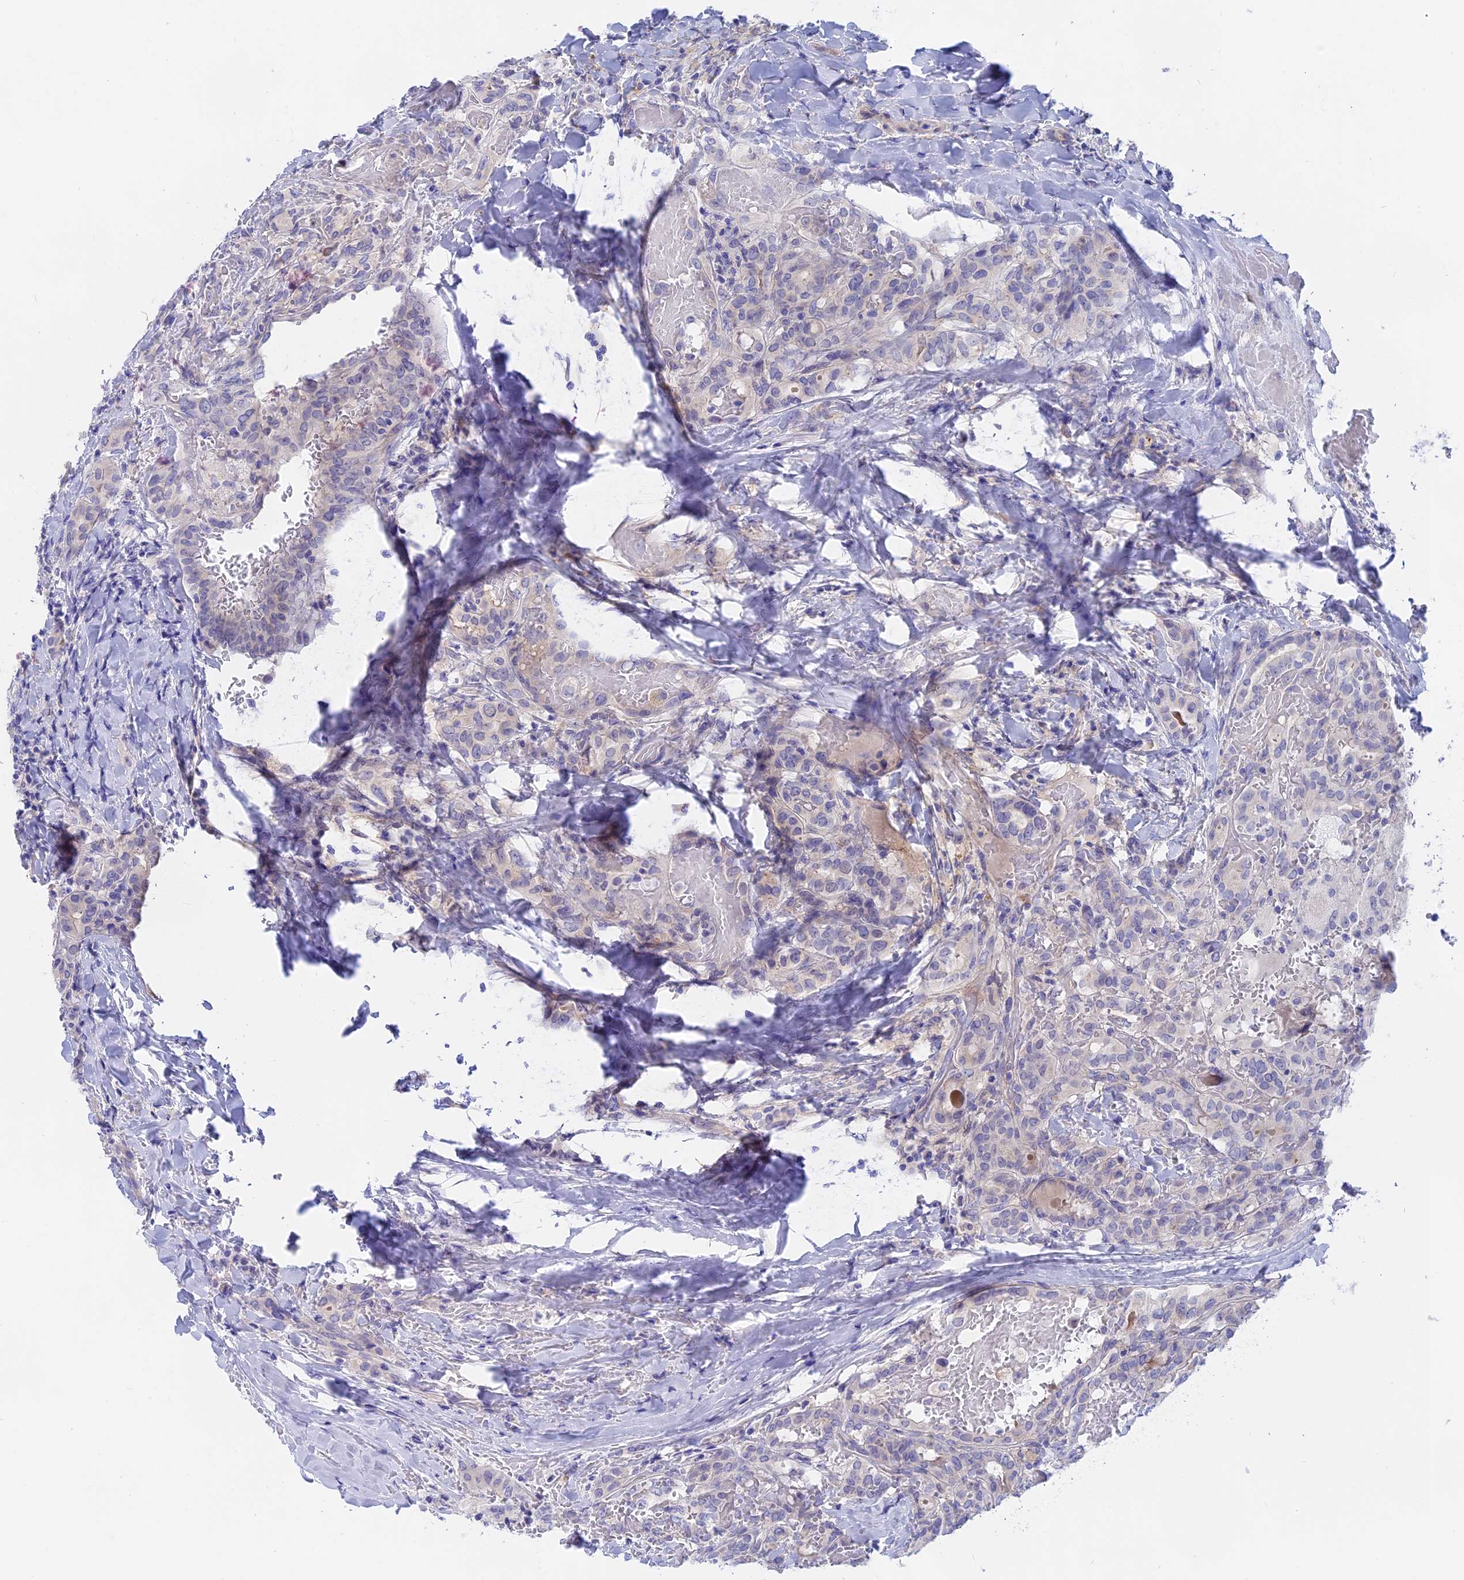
{"staining": {"intensity": "negative", "quantity": "none", "location": "none"}, "tissue": "thyroid cancer", "cell_type": "Tumor cells", "image_type": "cancer", "snomed": [{"axis": "morphology", "description": "Papillary adenocarcinoma, NOS"}, {"axis": "topography", "description": "Thyroid gland"}], "caption": "The image exhibits no staining of tumor cells in thyroid papillary adenocarcinoma. Nuclei are stained in blue.", "gene": "GLB1L", "patient": {"sex": "female", "age": 72}}